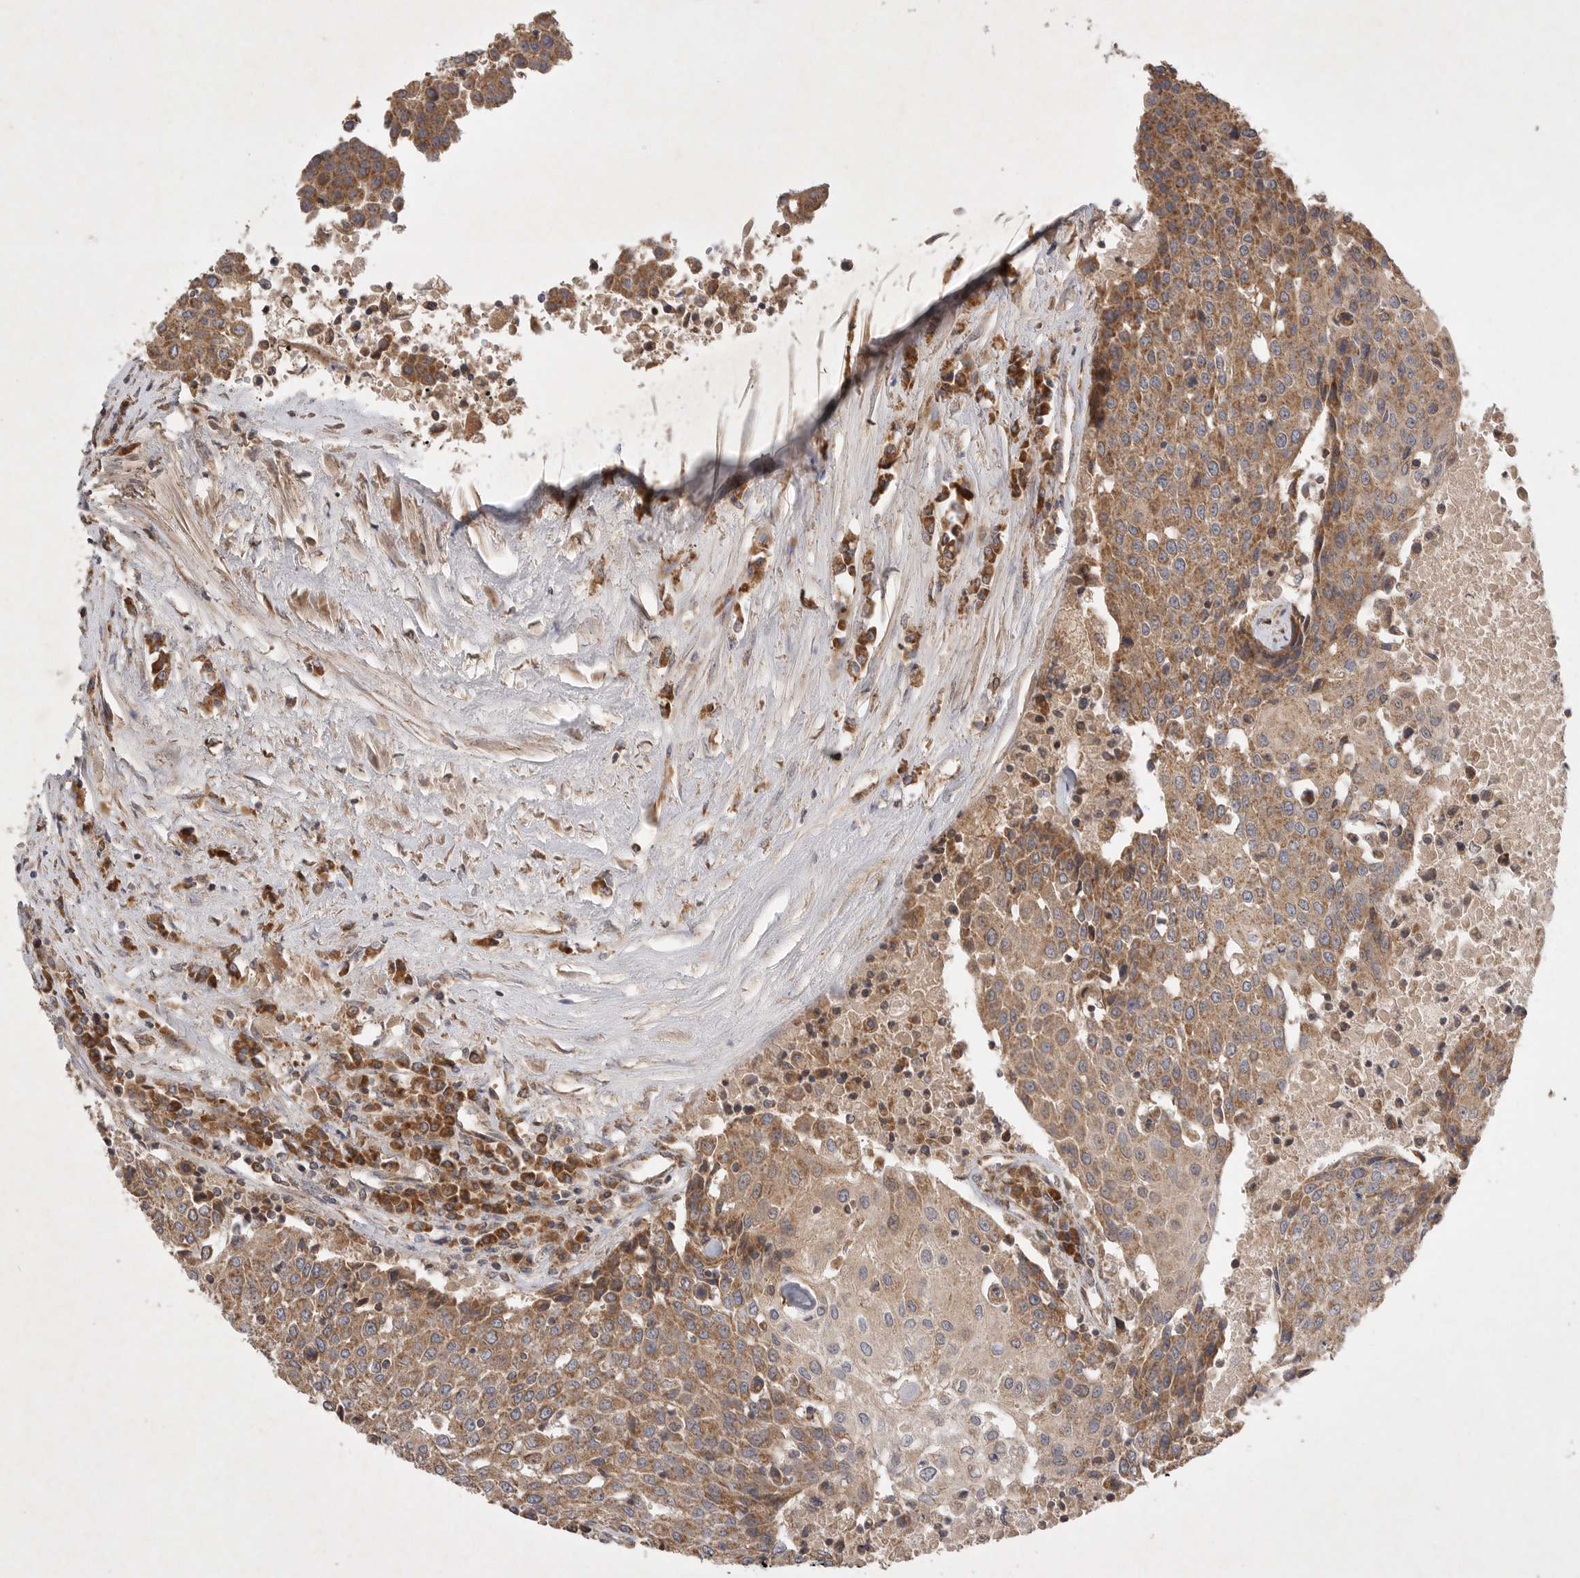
{"staining": {"intensity": "moderate", "quantity": ">75%", "location": "cytoplasmic/membranous"}, "tissue": "urothelial cancer", "cell_type": "Tumor cells", "image_type": "cancer", "snomed": [{"axis": "morphology", "description": "Urothelial carcinoma, High grade"}, {"axis": "topography", "description": "Urinary bladder"}], "caption": "There is medium levels of moderate cytoplasmic/membranous expression in tumor cells of urothelial cancer, as demonstrated by immunohistochemical staining (brown color).", "gene": "KIF21B", "patient": {"sex": "female", "age": 85}}